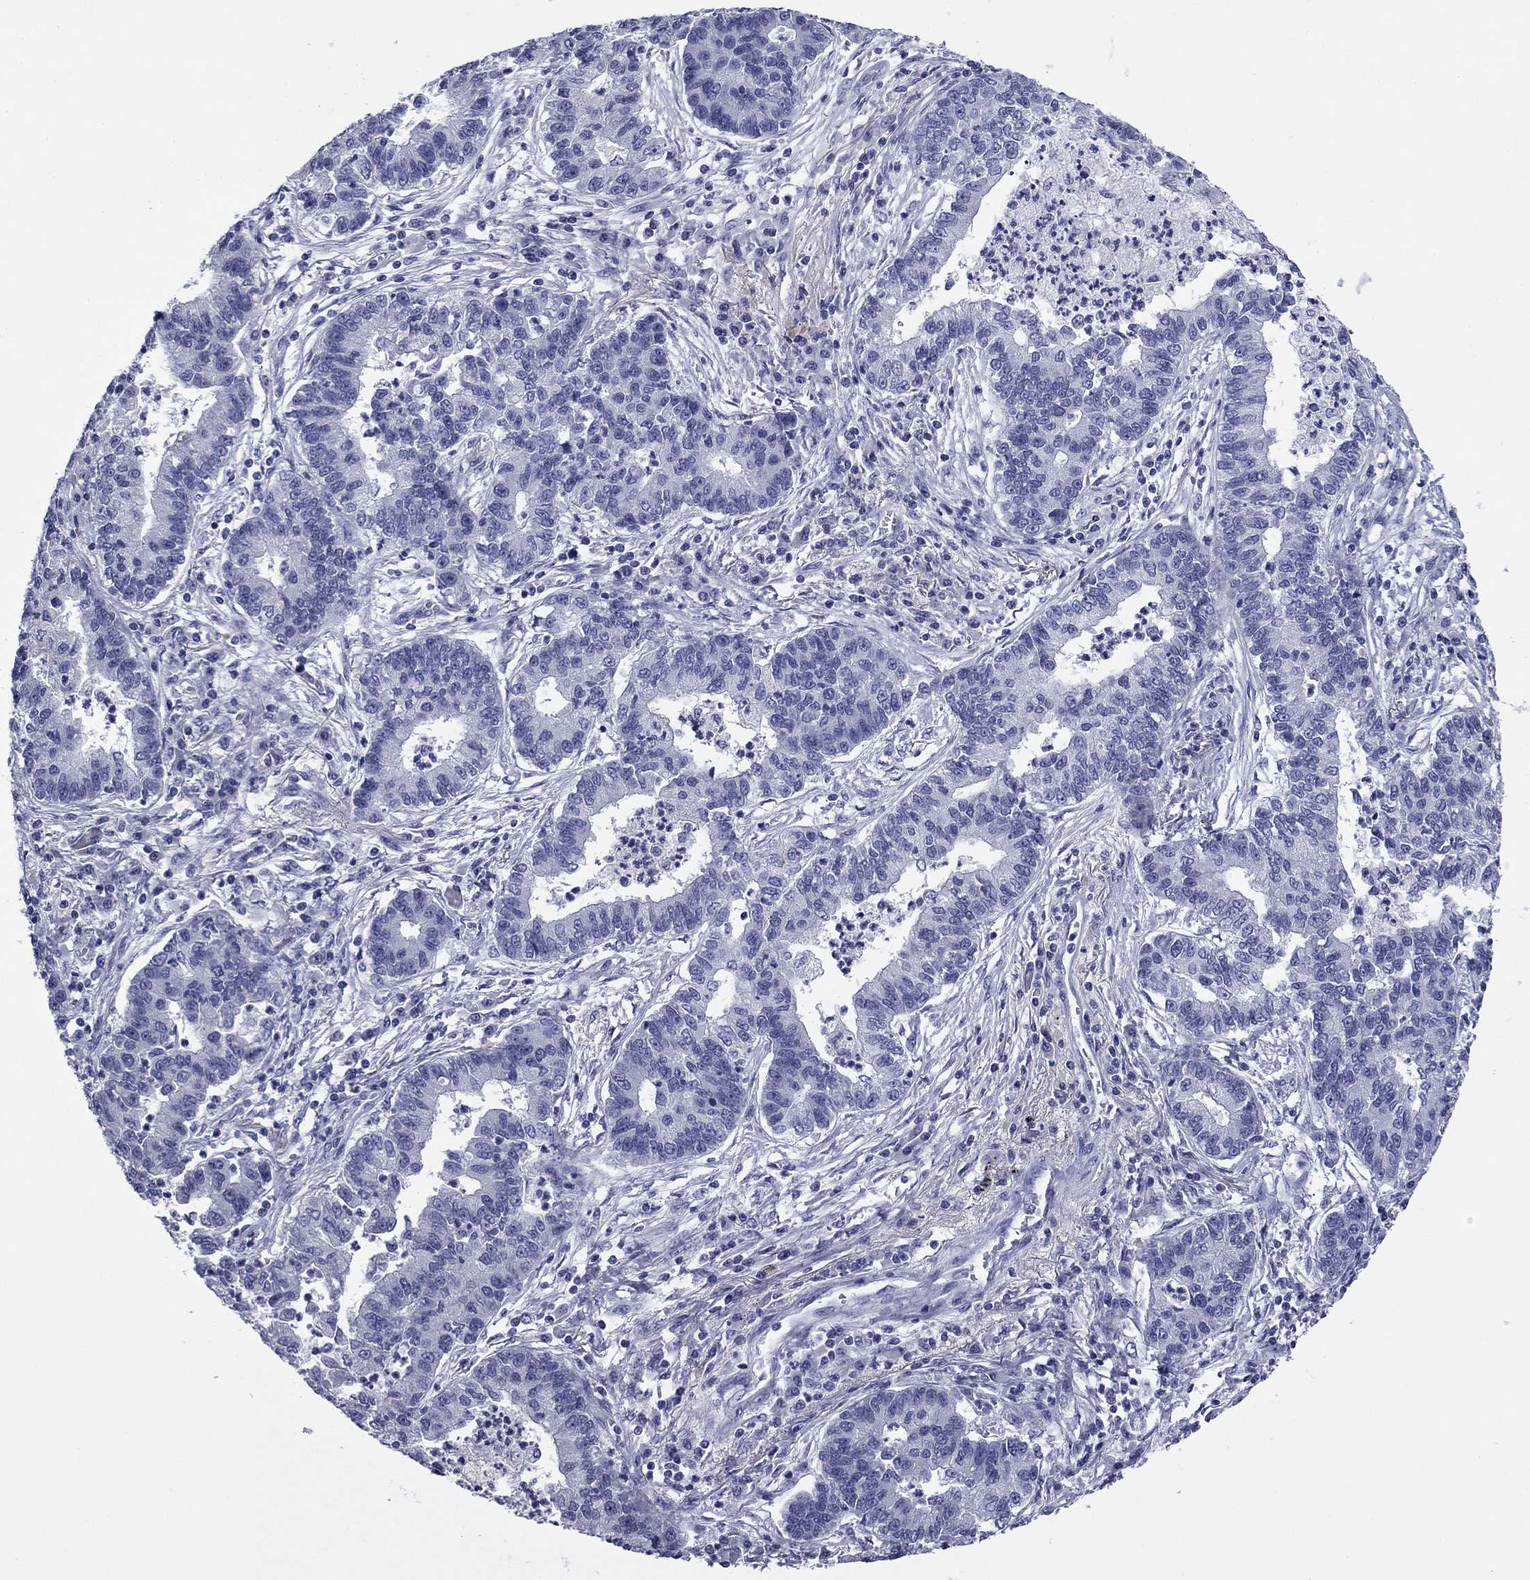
{"staining": {"intensity": "negative", "quantity": "none", "location": "none"}, "tissue": "lung cancer", "cell_type": "Tumor cells", "image_type": "cancer", "snomed": [{"axis": "morphology", "description": "Adenocarcinoma, NOS"}, {"axis": "topography", "description": "Lung"}], "caption": "Immunohistochemical staining of human adenocarcinoma (lung) reveals no significant expression in tumor cells.", "gene": "ABCC2", "patient": {"sex": "female", "age": 57}}